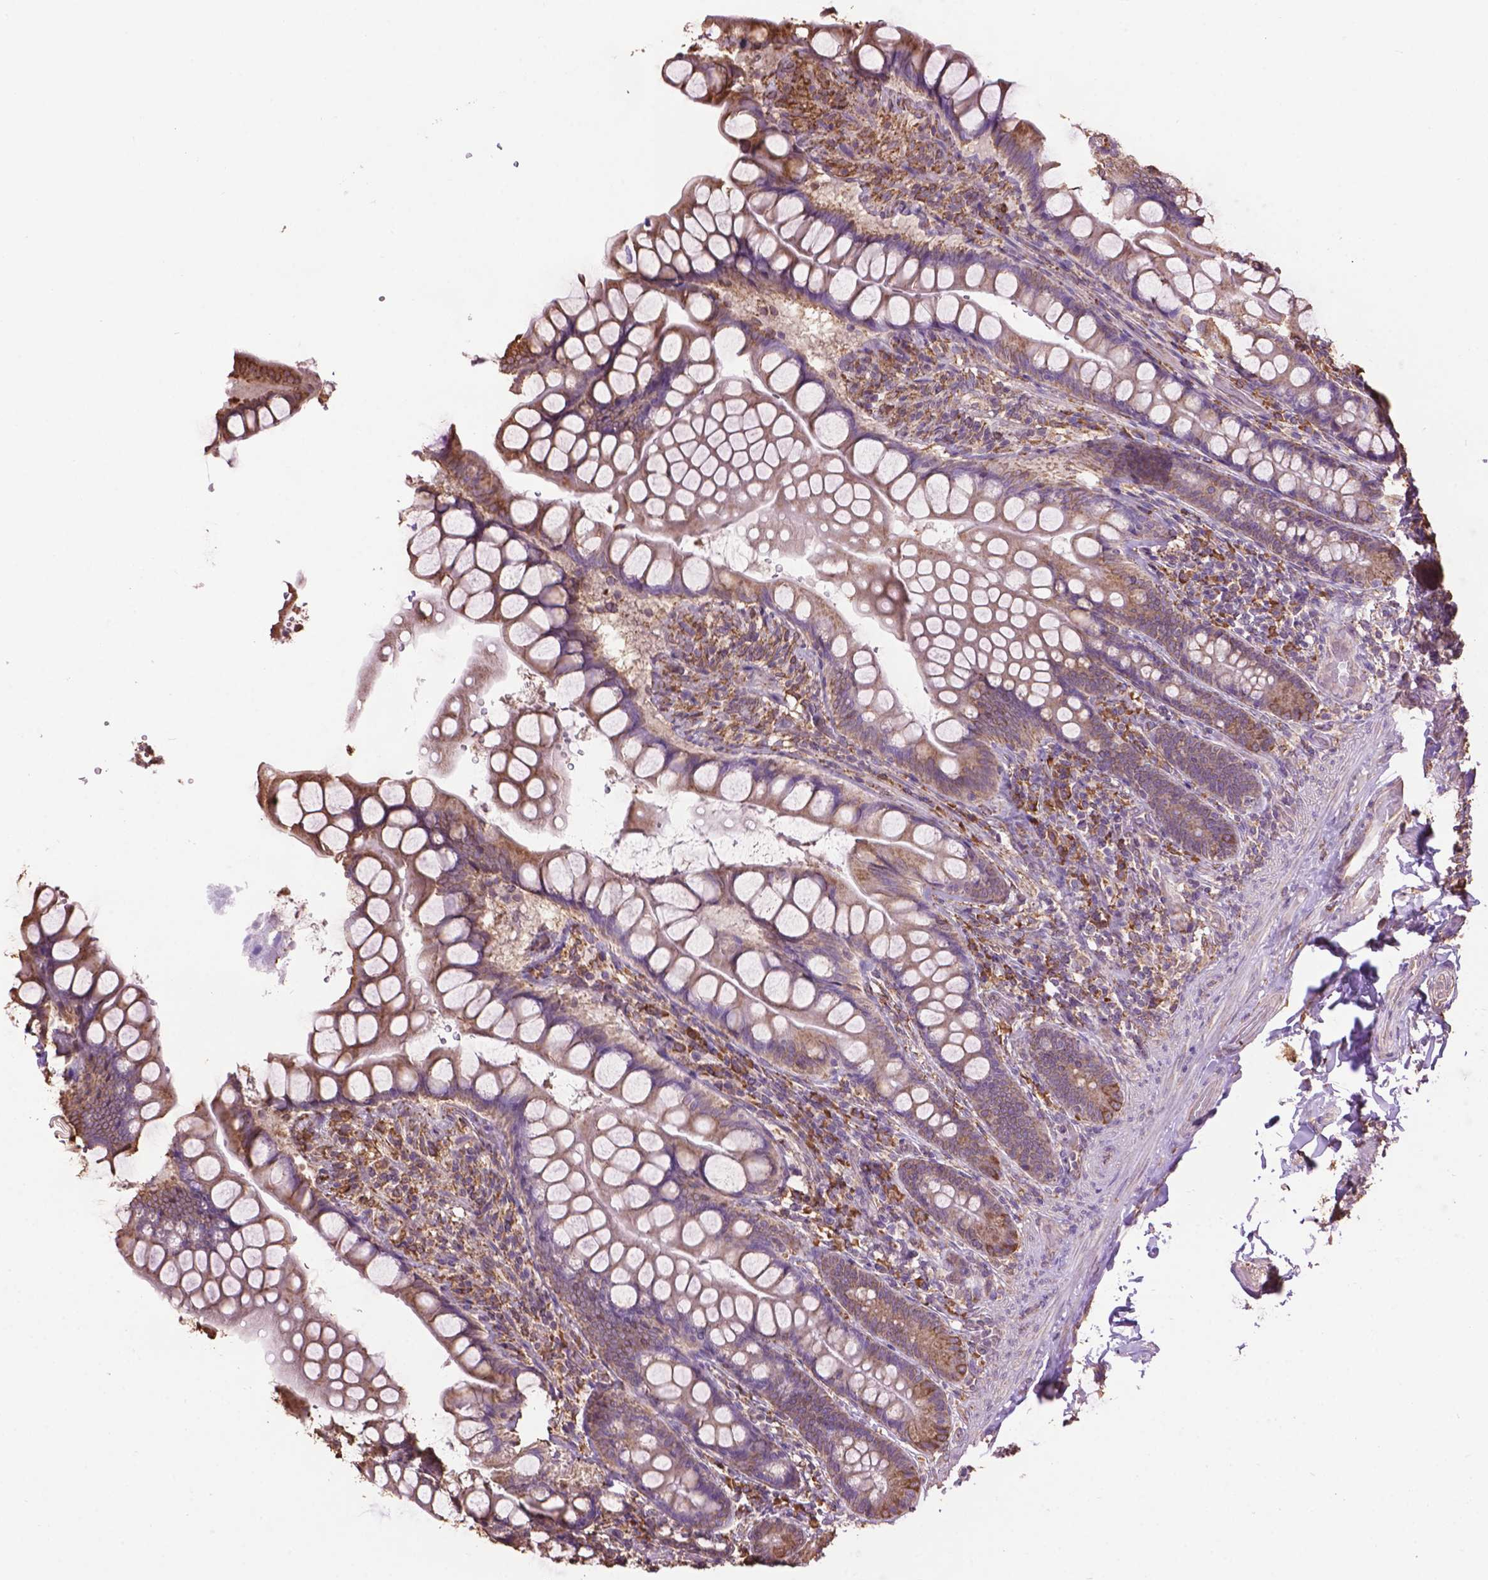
{"staining": {"intensity": "moderate", "quantity": ">75%", "location": "cytoplasmic/membranous"}, "tissue": "small intestine", "cell_type": "Glandular cells", "image_type": "normal", "snomed": [{"axis": "morphology", "description": "Normal tissue, NOS"}, {"axis": "topography", "description": "Small intestine"}], "caption": "Immunohistochemical staining of benign human small intestine shows moderate cytoplasmic/membranous protein expression in about >75% of glandular cells. The protein of interest is stained brown, and the nuclei are stained in blue (DAB (3,3'-diaminobenzidine) IHC with brightfield microscopy, high magnification).", "gene": "PPP2R5E", "patient": {"sex": "male", "age": 70}}